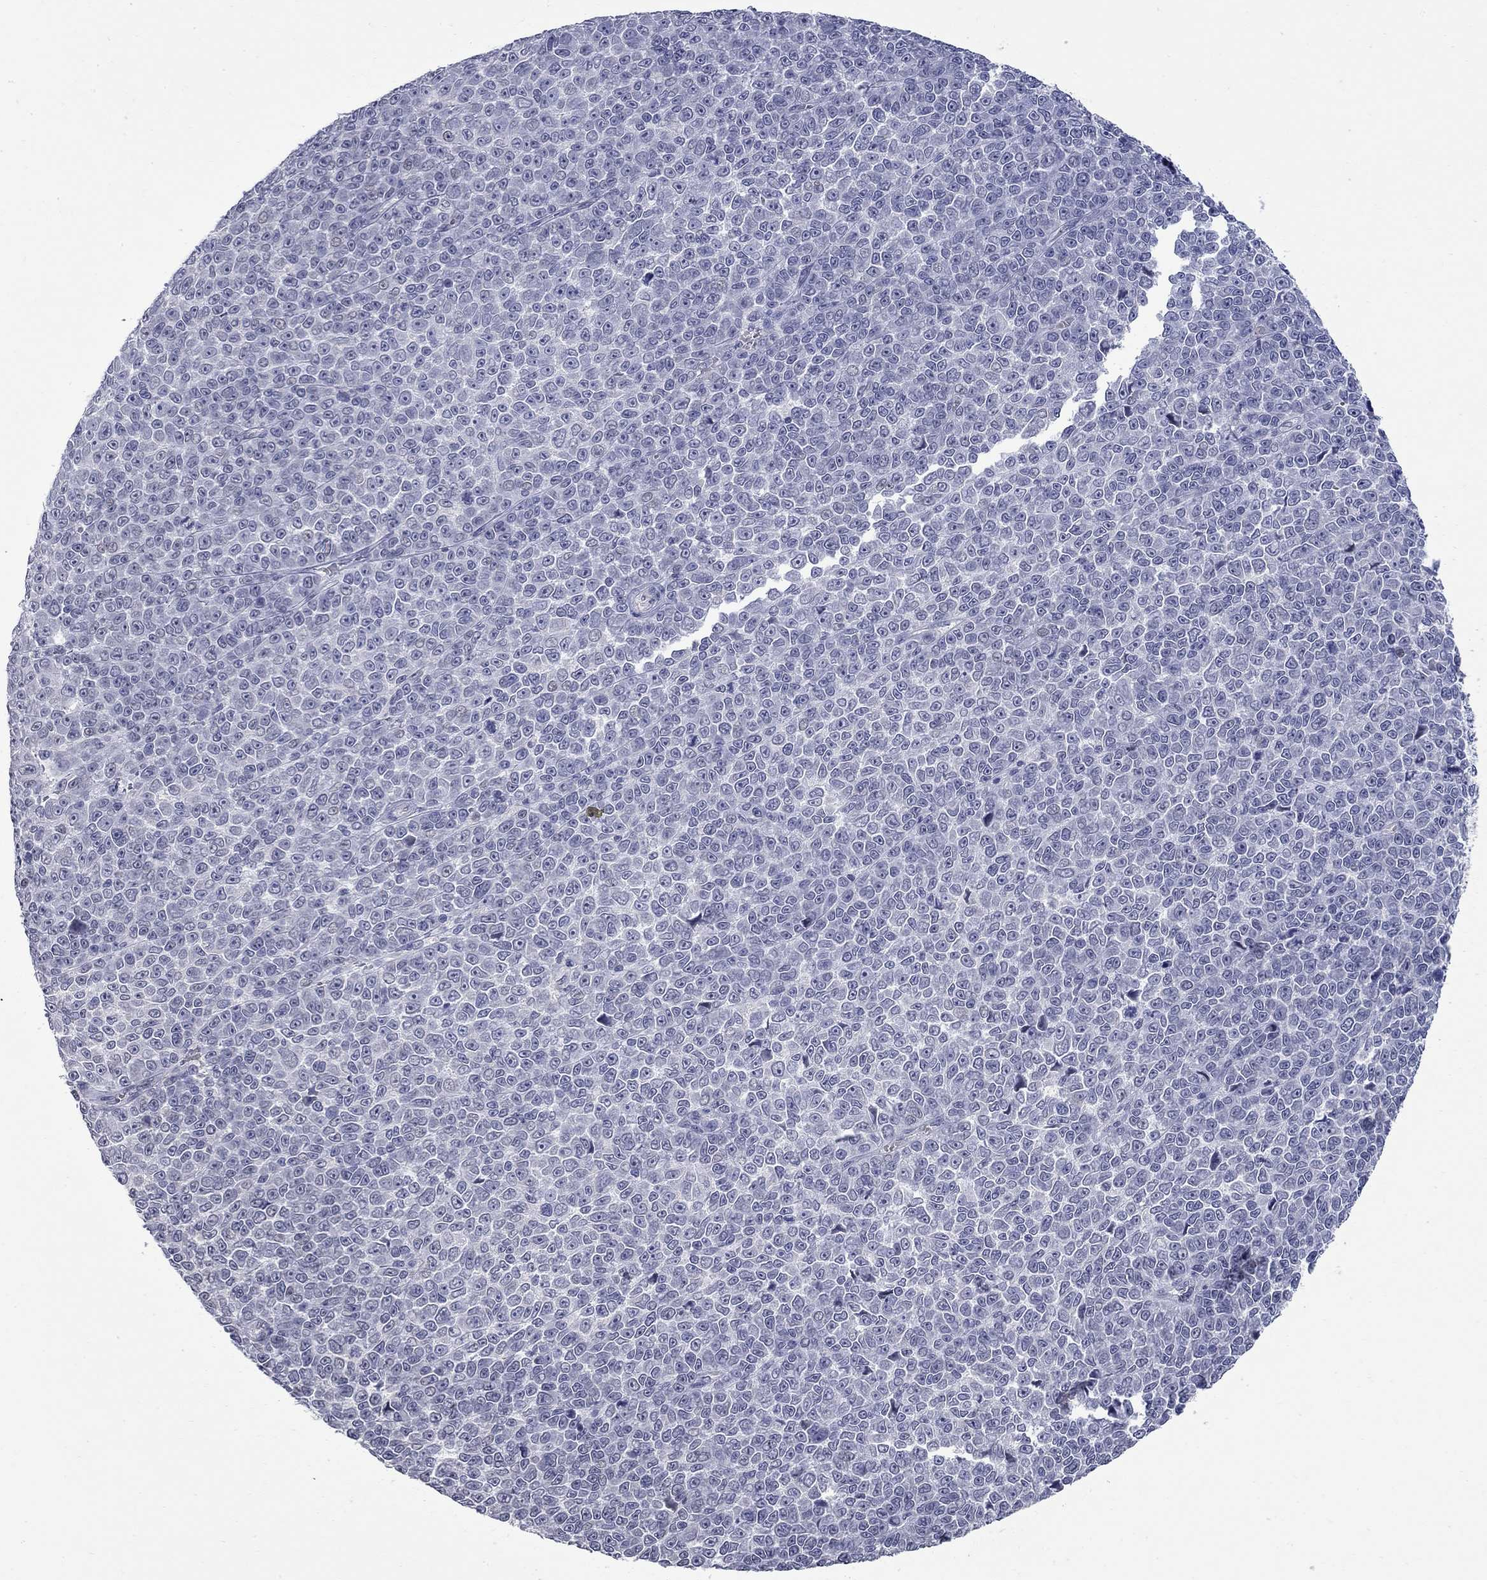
{"staining": {"intensity": "negative", "quantity": "none", "location": "none"}, "tissue": "melanoma", "cell_type": "Tumor cells", "image_type": "cancer", "snomed": [{"axis": "morphology", "description": "Malignant melanoma, NOS"}, {"axis": "topography", "description": "Skin"}], "caption": "DAB immunohistochemical staining of human malignant melanoma exhibits no significant positivity in tumor cells.", "gene": "HTR4", "patient": {"sex": "female", "age": 95}}